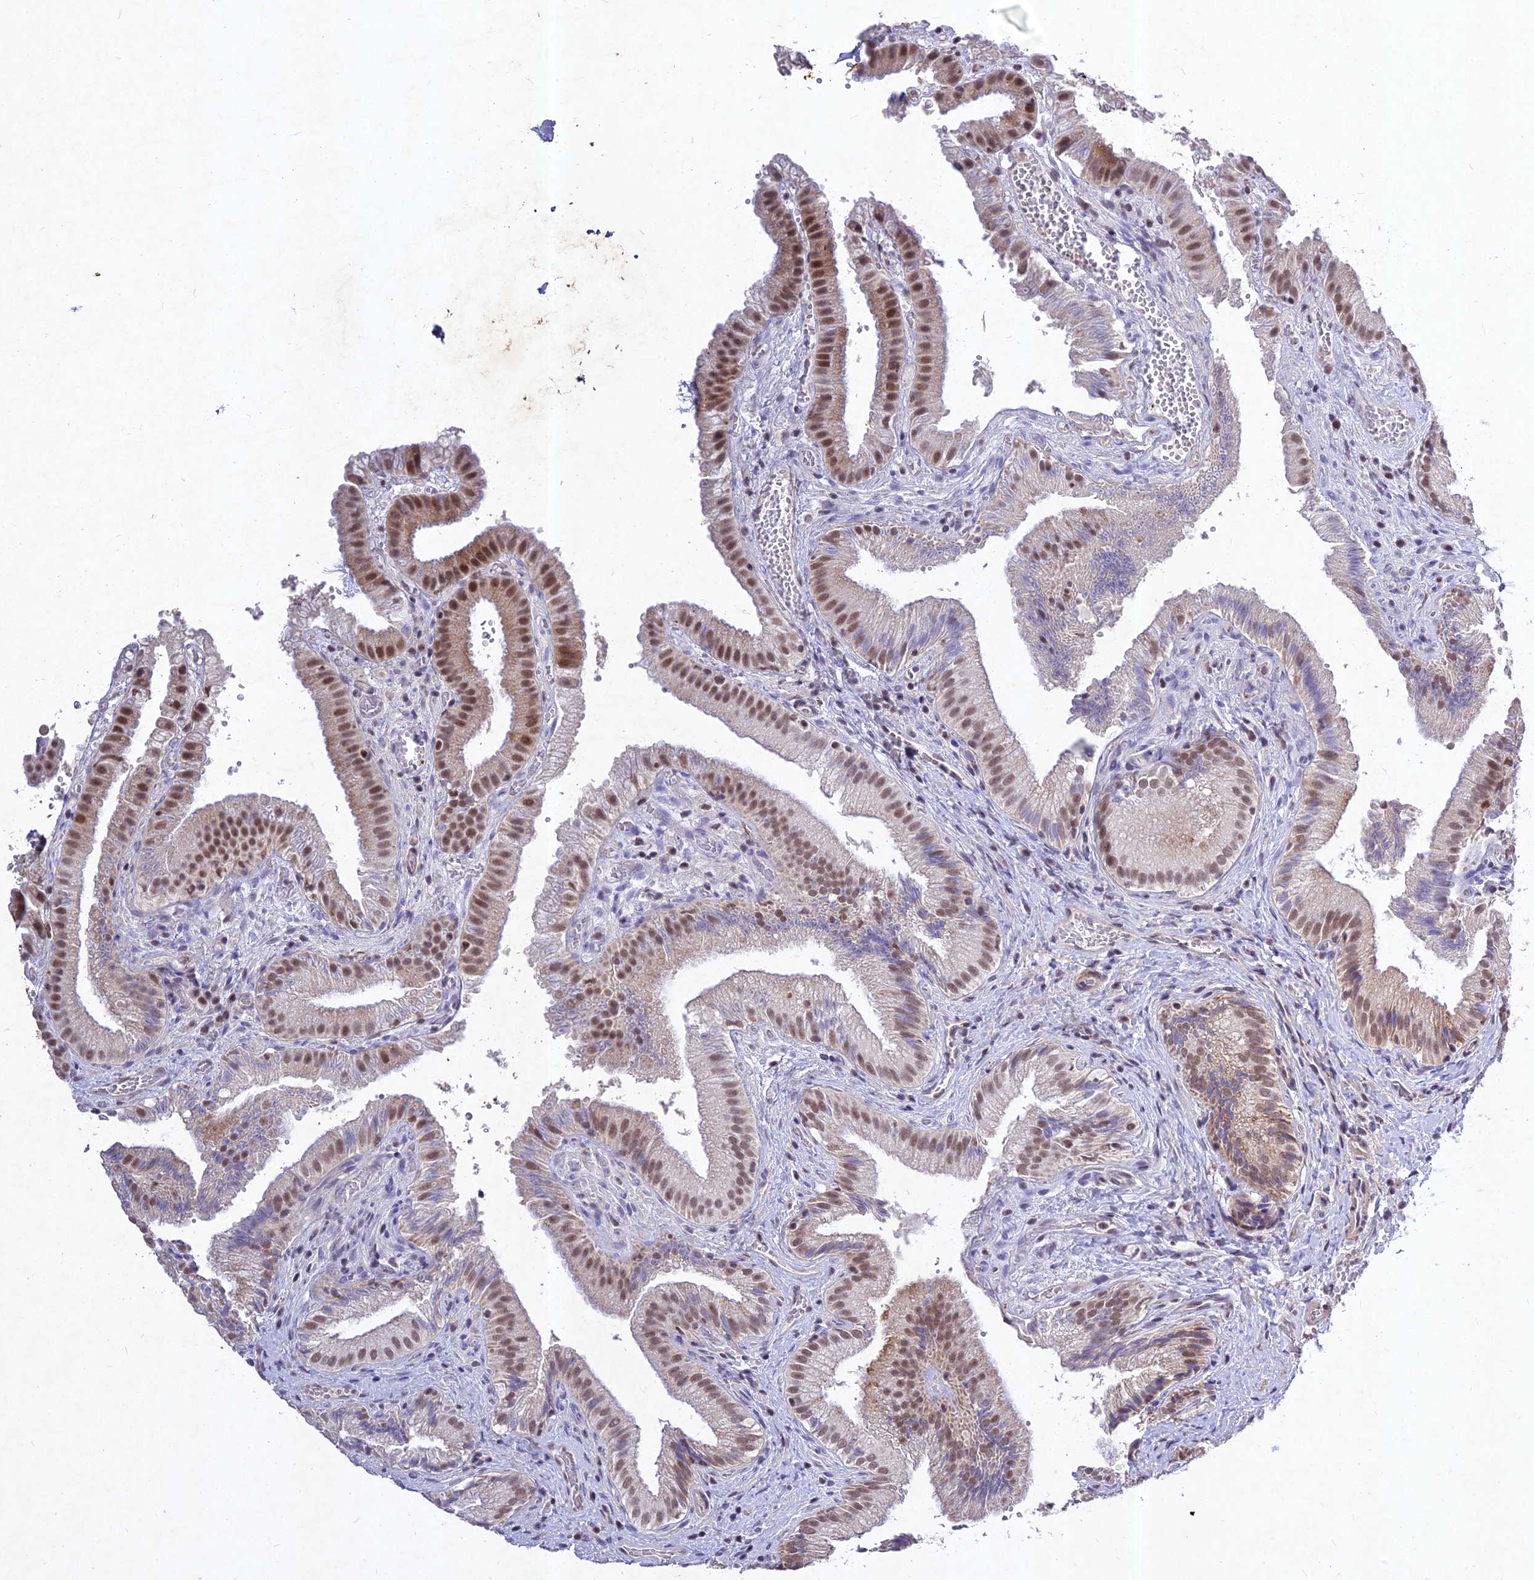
{"staining": {"intensity": "moderate", "quantity": "25%-75%", "location": "cytoplasmic/membranous,nuclear"}, "tissue": "gallbladder", "cell_type": "Glandular cells", "image_type": "normal", "snomed": [{"axis": "morphology", "description": "Normal tissue, NOS"}, {"axis": "topography", "description": "Gallbladder"}], "caption": "Protein staining of normal gallbladder shows moderate cytoplasmic/membranous,nuclear positivity in about 25%-75% of glandular cells.", "gene": "RAVER1", "patient": {"sex": "female", "age": 30}}